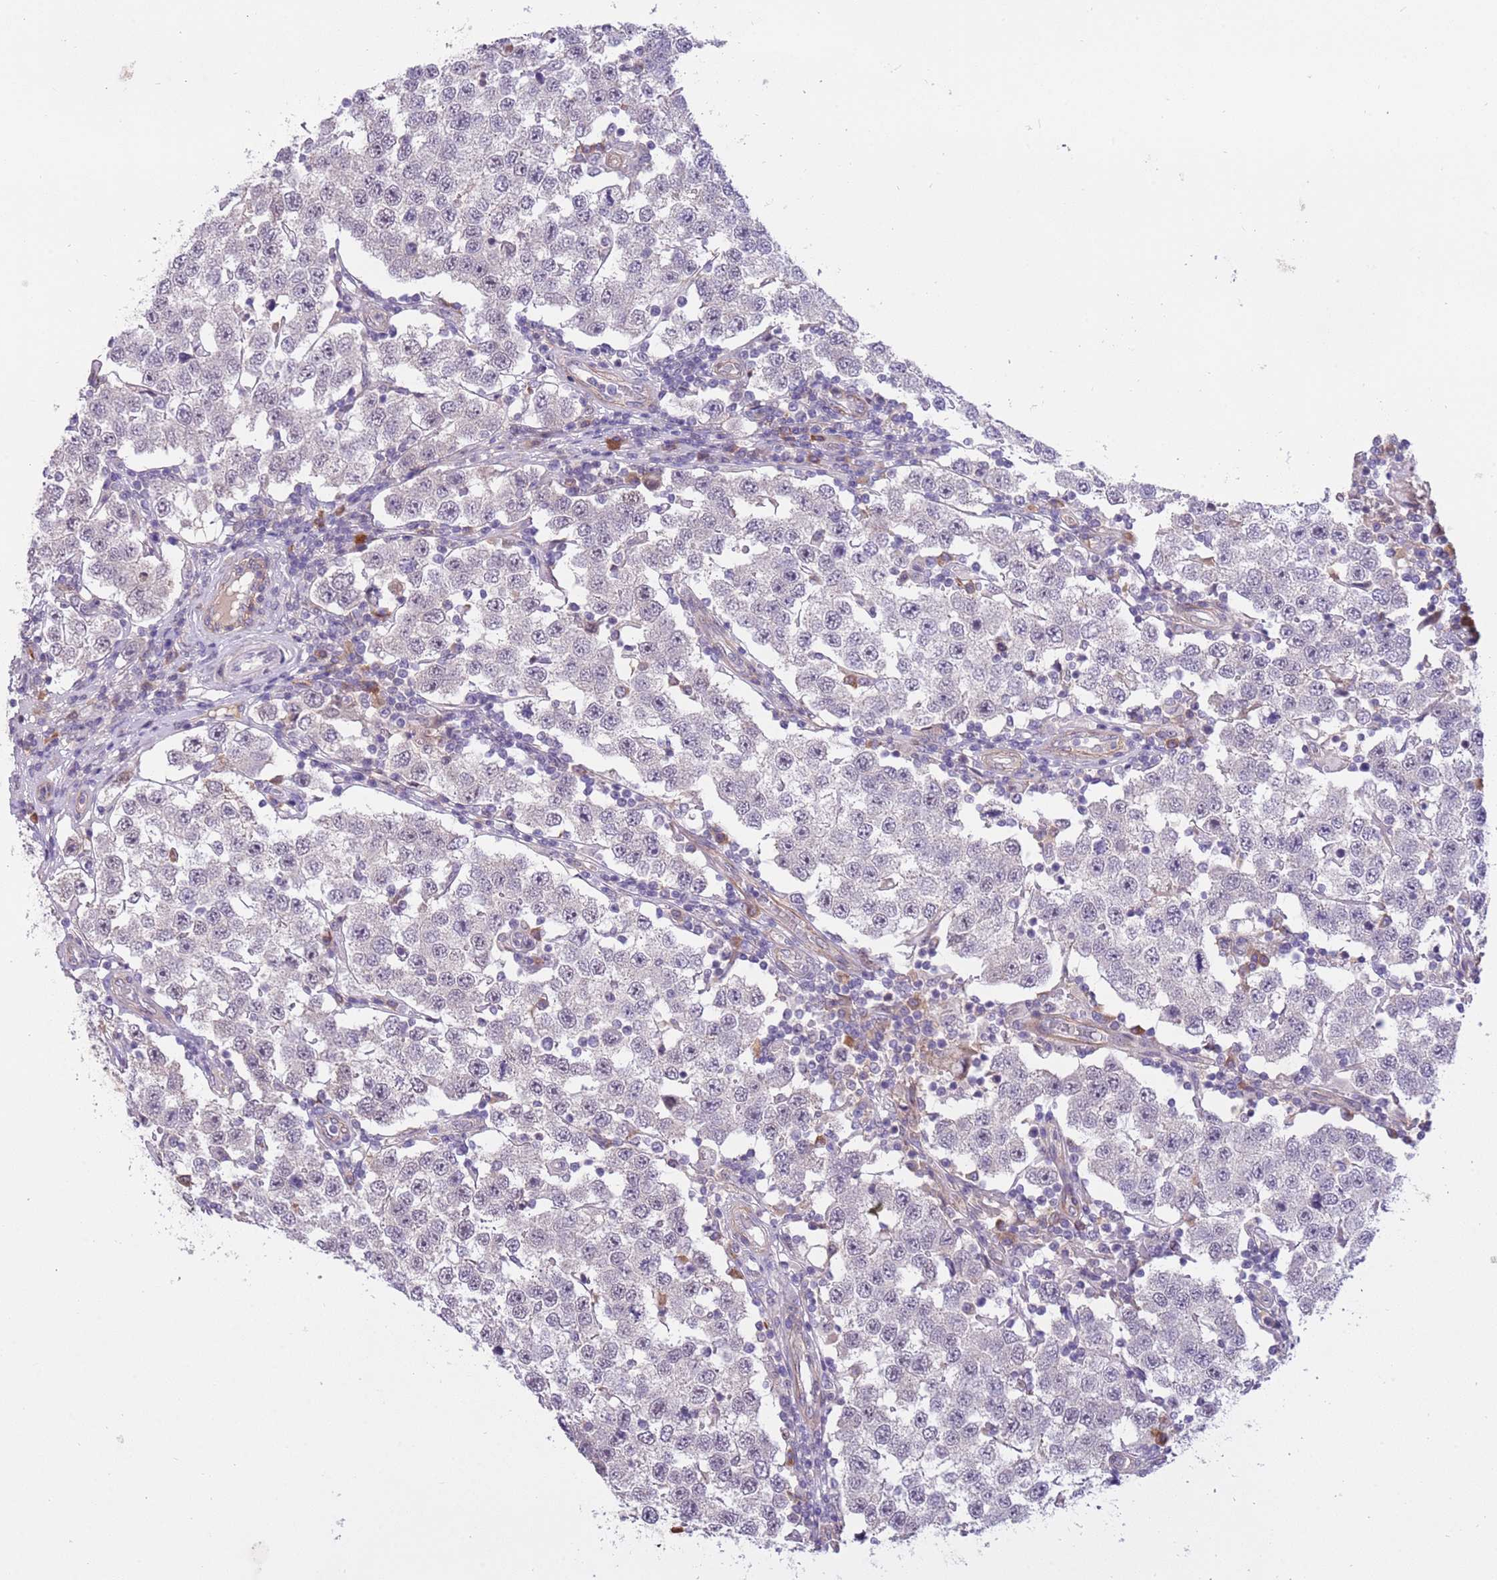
{"staining": {"intensity": "negative", "quantity": "none", "location": "none"}, "tissue": "testis cancer", "cell_type": "Tumor cells", "image_type": "cancer", "snomed": [{"axis": "morphology", "description": "Seminoma, NOS"}, {"axis": "topography", "description": "Testis"}], "caption": "A high-resolution photomicrograph shows IHC staining of testis cancer (seminoma), which demonstrates no significant expression in tumor cells.", "gene": "MAGEF1", "patient": {"sex": "male", "age": 34}}